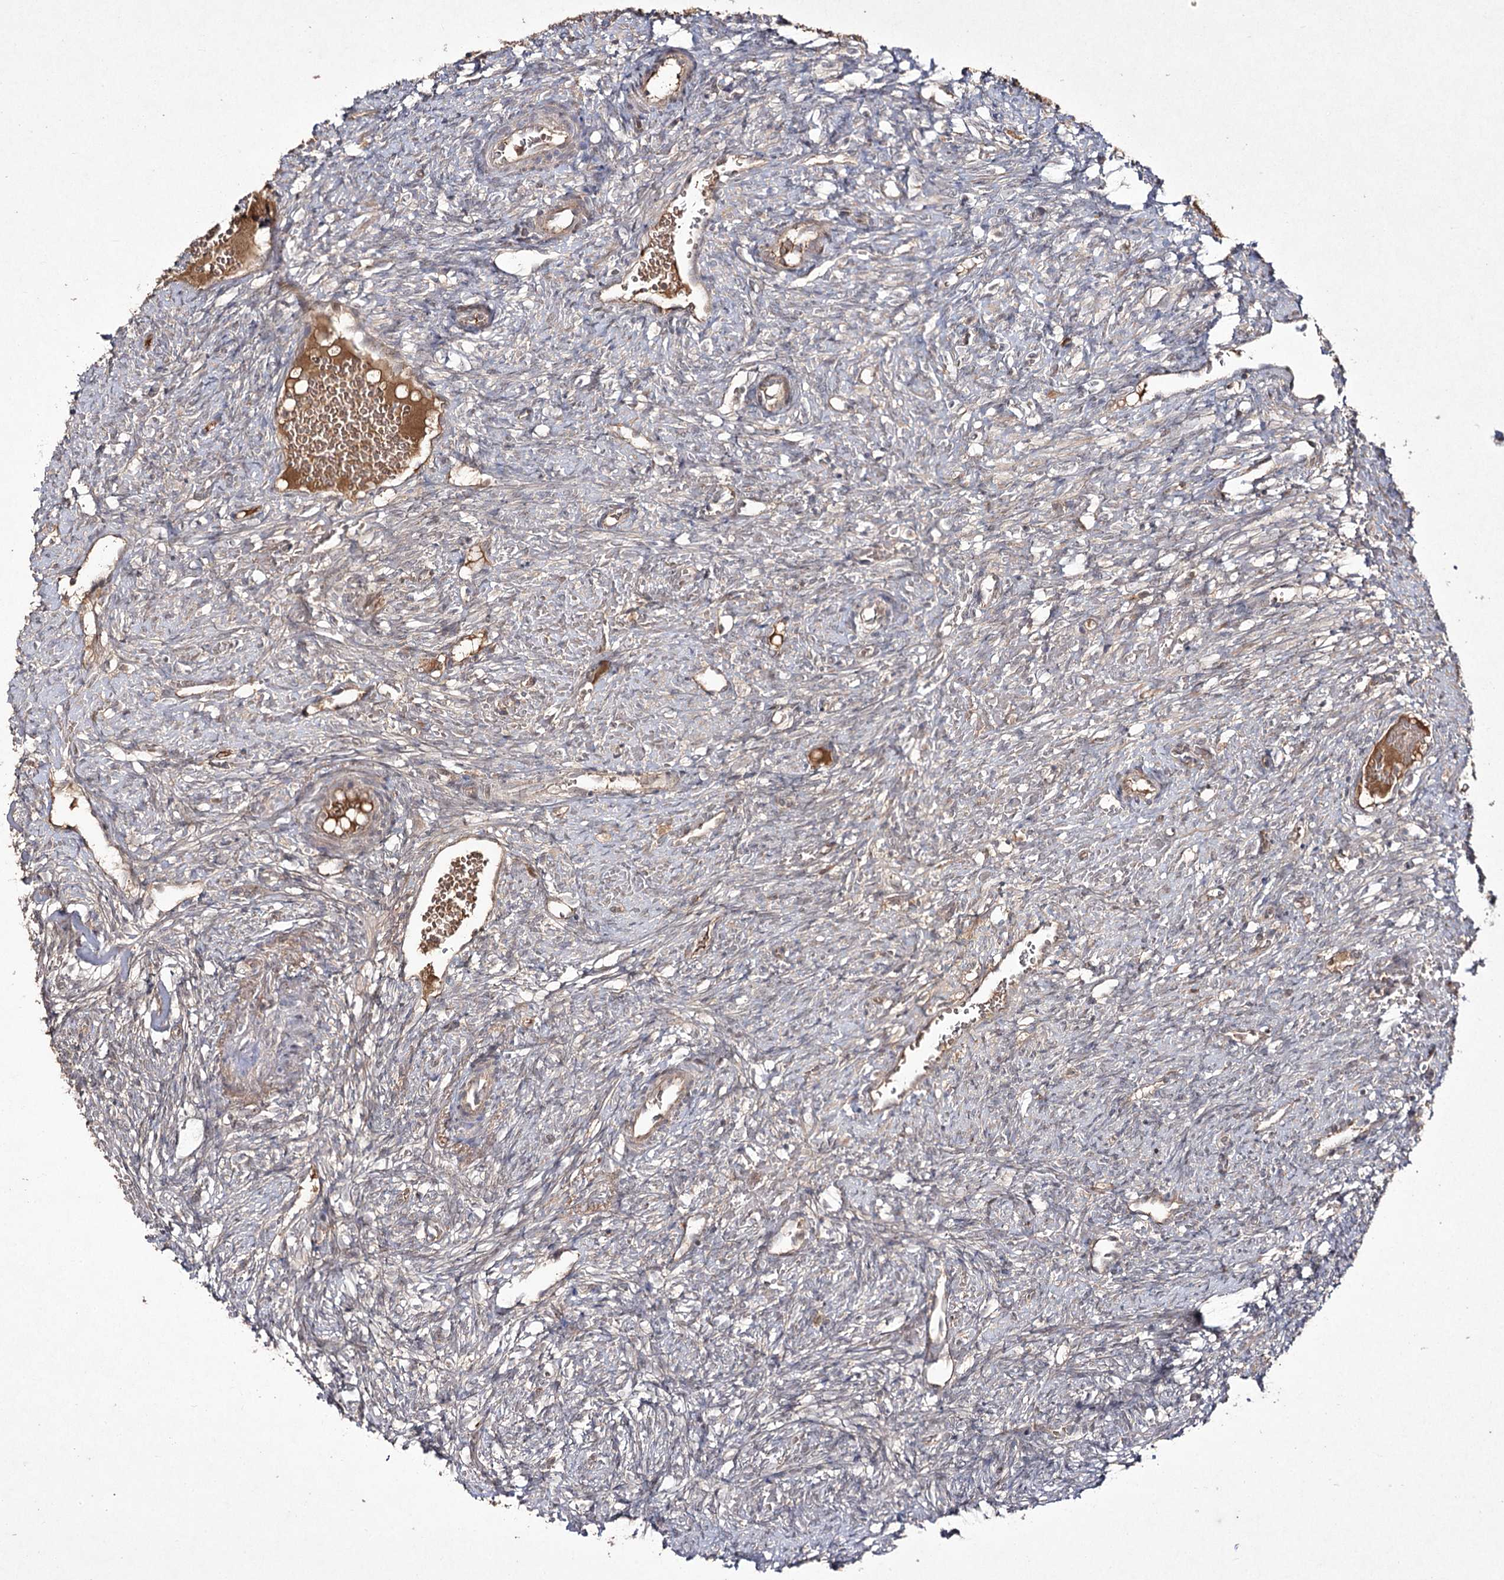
{"staining": {"intensity": "moderate", "quantity": ">75%", "location": "cytoplasmic/membranous"}, "tissue": "ovary", "cell_type": "Follicle cells", "image_type": "normal", "snomed": [{"axis": "morphology", "description": "Normal tissue, NOS"}, {"axis": "topography", "description": "Ovary"}], "caption": "This is a photomicrograph of immunohistochemistry (IHC) staining of normal ovary, which shows moderate staining in the cytoplasmic/membranous of follicle cells.", "gene": "FANCL", "patient": {"sex": "female", "age": 41}}